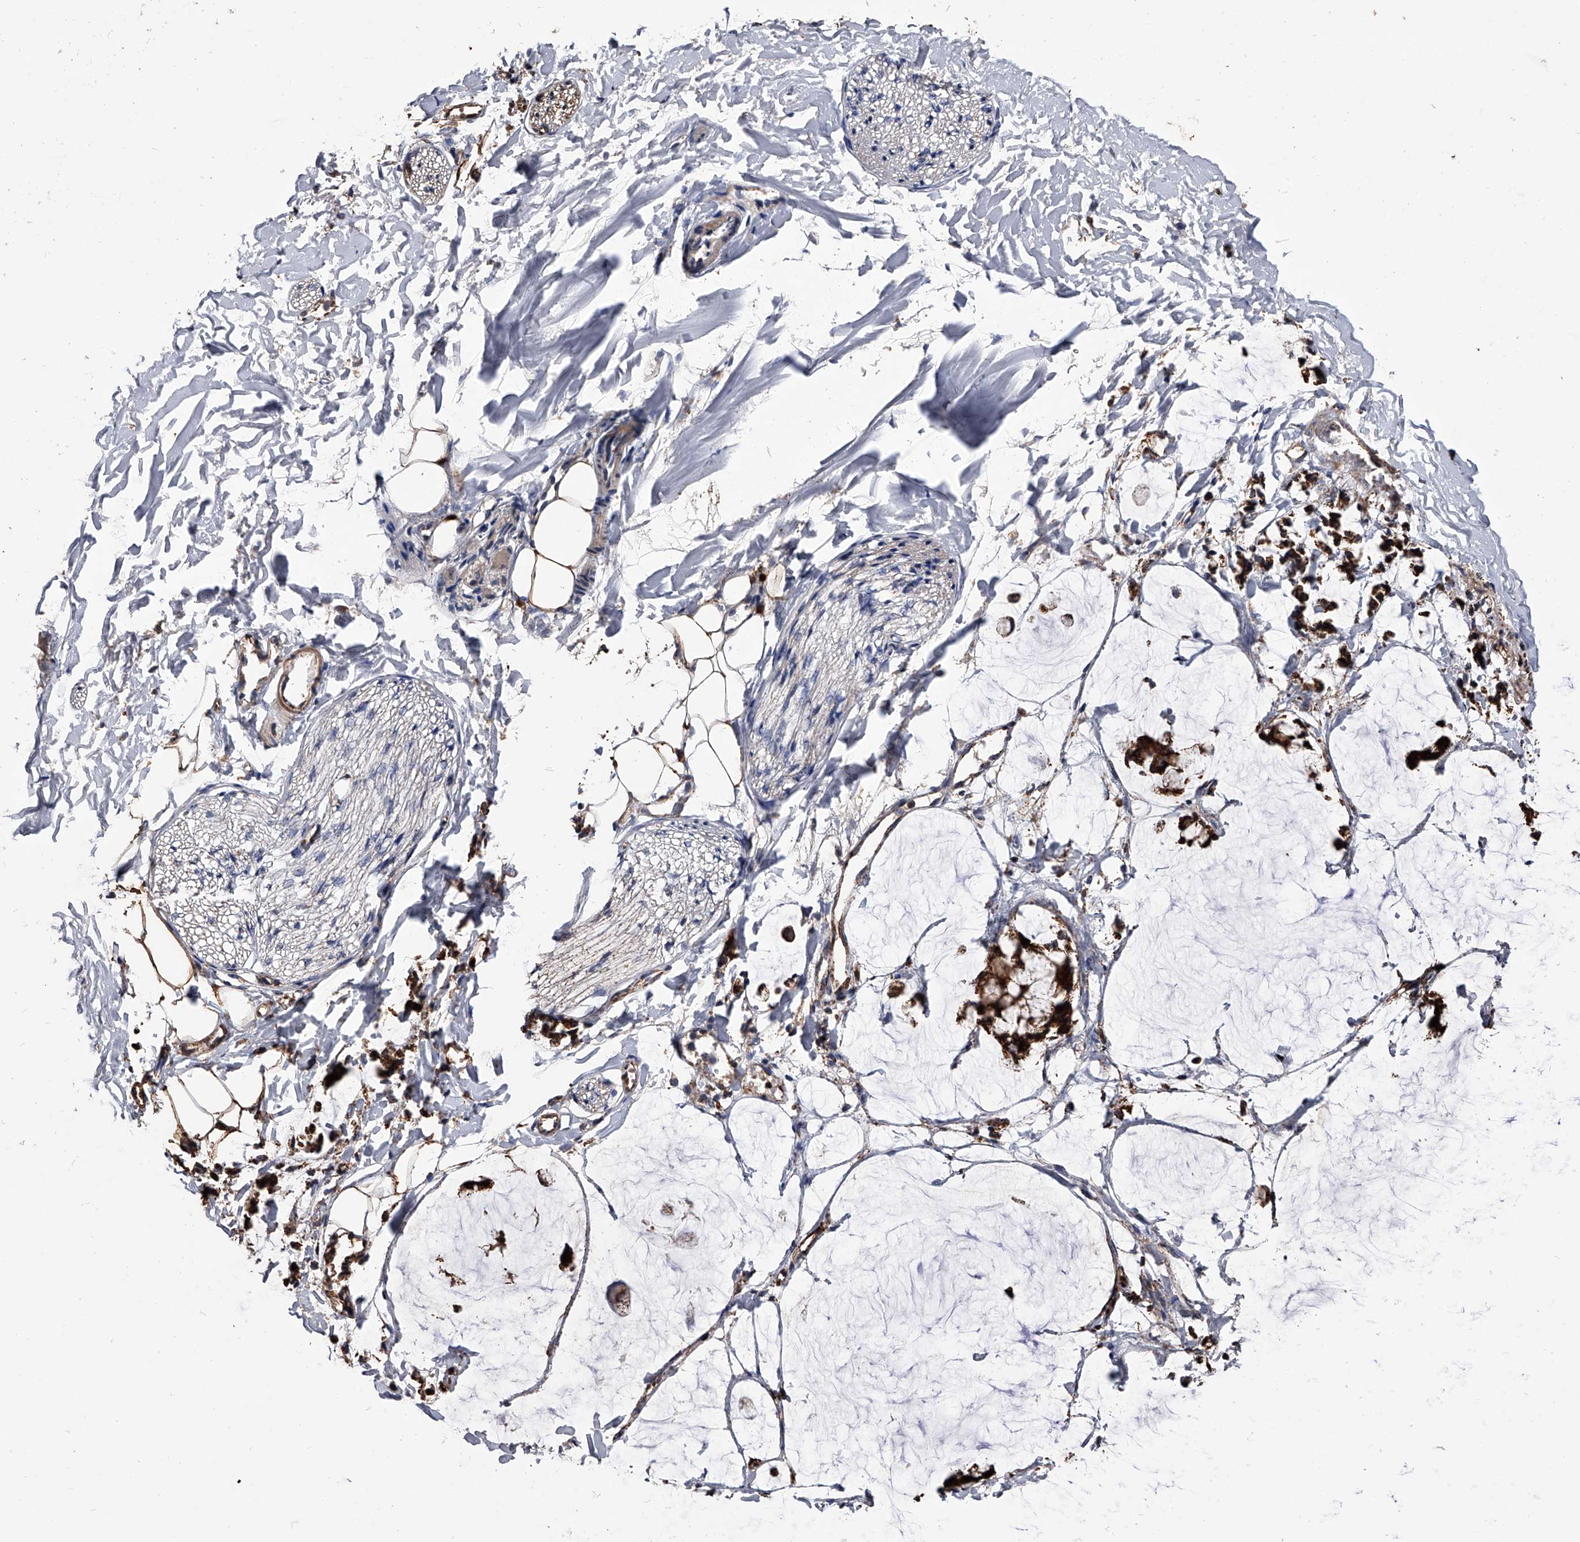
{"staining": {"intensity": "strong", "quantity": ">75%", "location": "cytoplasmic/membranous"}, "tissue": "adipose tissue", "cell_type": "Adipocytes", "image_type": "normal", "snomed": [{"axis": "morphology", "description": "Normal tissue, NOS"}, {"axis": "morphology", "description": "Adenocarcinoma, NOS"}, {"axis": "topography", "description": "Colon"}, {"axis": "topography", "description": "Peripheral nerve tissue"}], "caption": "The immunohistochemical stain labels strong cytoplasmic/membranous staining in adipocytes of unremarkable adipose tissue. The staining was performed using DAB (3,3'-diaminobenzidine), with brown indicating positive protein expression. Nuclei are stained blue with hematoxylin.", "gene": "SMPDL3A", "patient": {"sex": "male", "age": 14}}